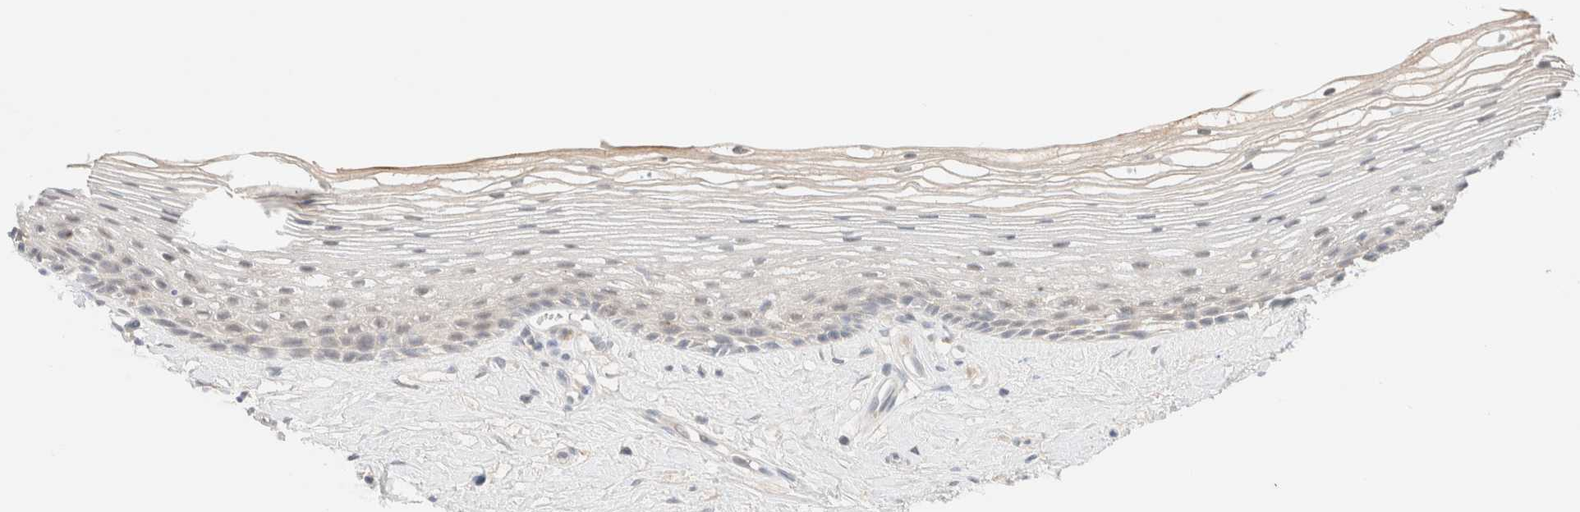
{"staining": {"intensity": "negative", "quantity": "none", "location": "none"}, "tissue": "vagina", "cell_type": "Squamous epithelial cells", "image_type": "normal", "snomed": [{"axis": "morphology", "description": "Normal tissue, NOS"}, {"axis": "topography", "description": "Vagina"}], "caption": "Squamous epithelial cells show no significant expression in benign vagina. (DAB (3,3'-diaminobenzidine) immunohistochemistry (IHC) with hematoxylin counter stain).", "gene": "SGSM2", "patient": {"sex": "female", "age": 46}}